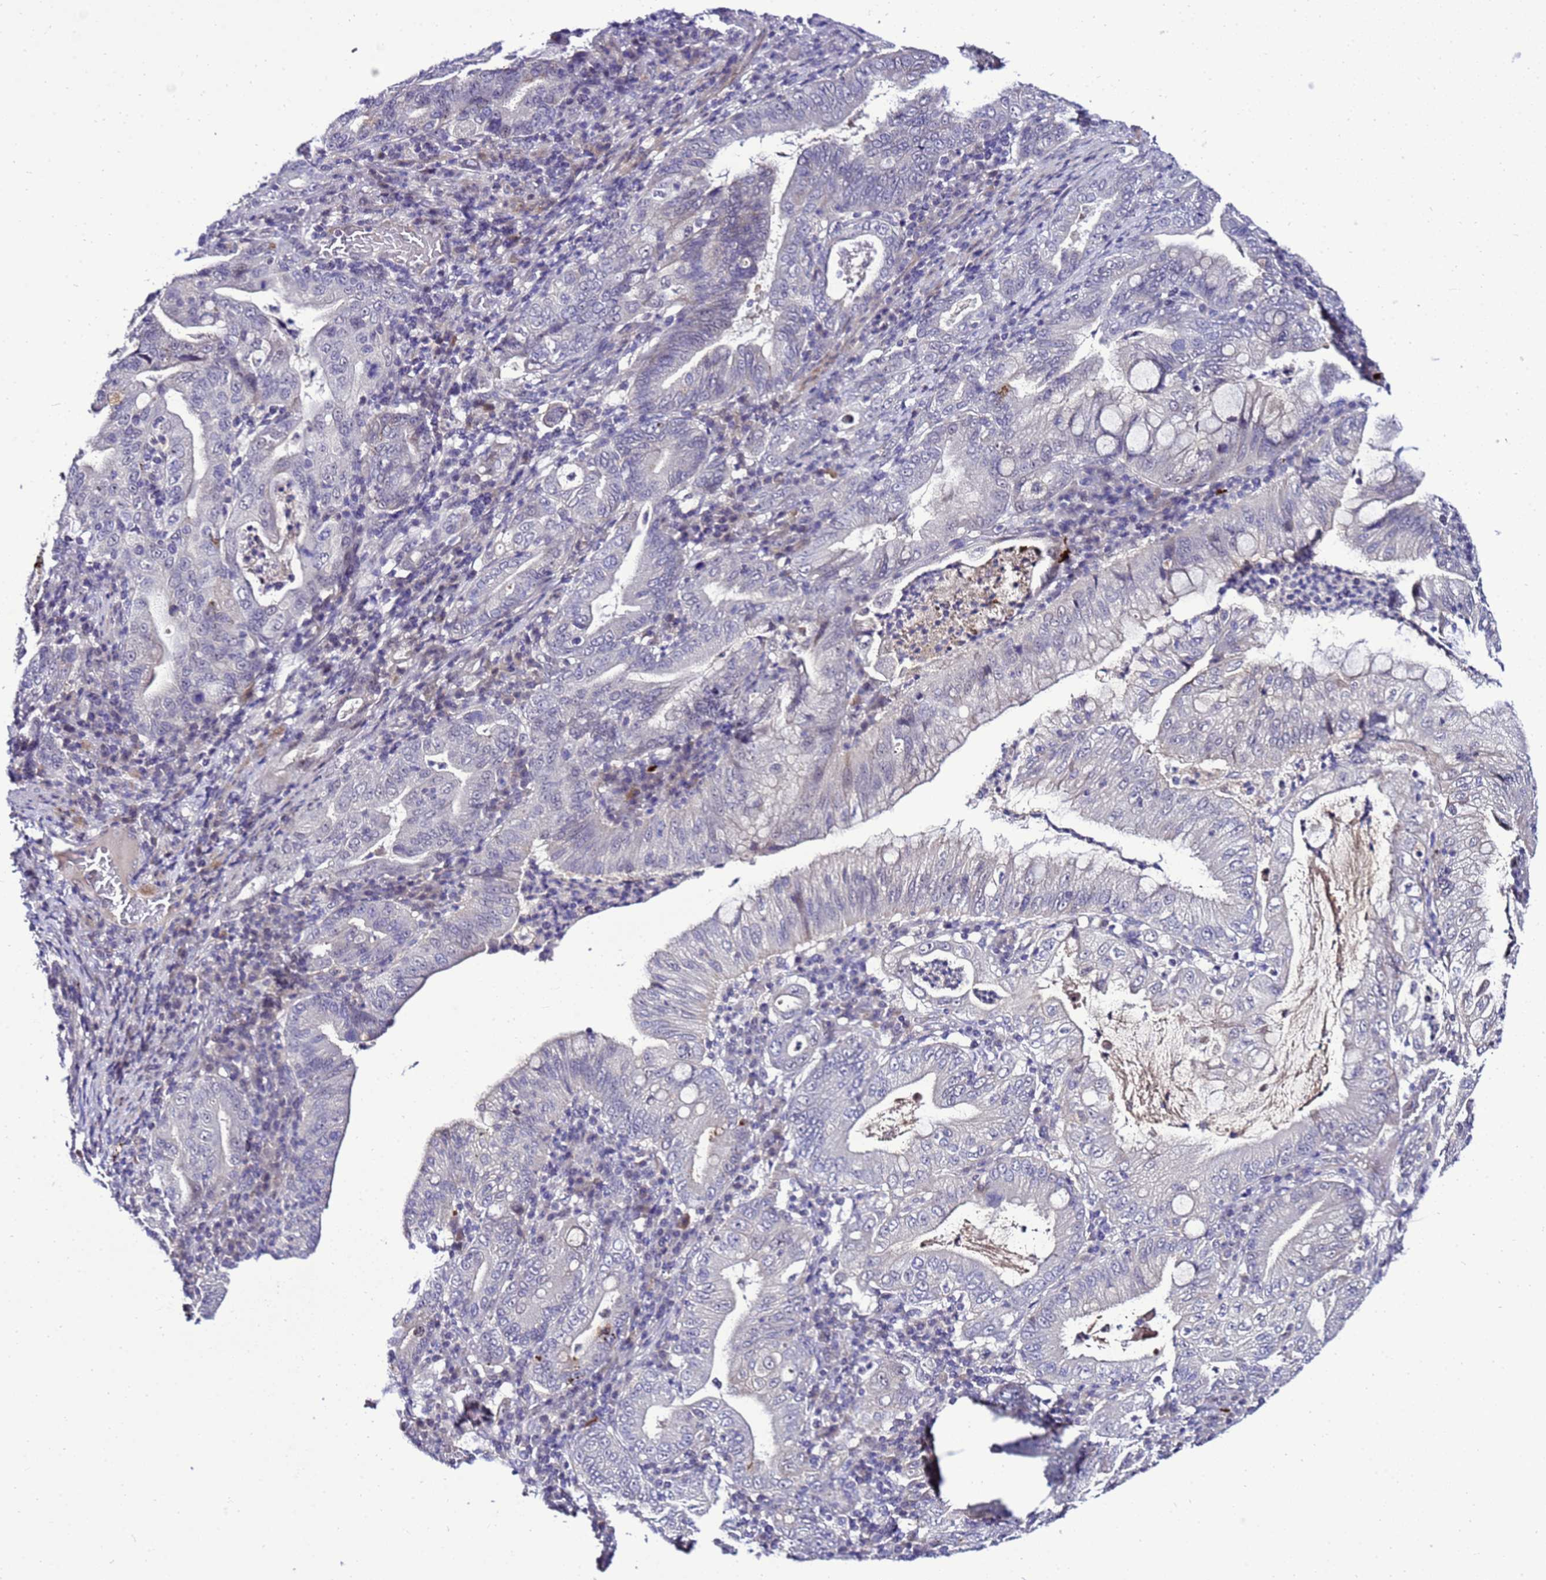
{"staining": {"intensity": "negative", "quantity": "none", "location": "none"}, "tissue": "stomach cancer", "cell_type": "Tumor cells", "image_type": "cancer", "snomed": [{"axis": "morphology", "description": "Normal tissue, NOS"}, {"axis": "morphology", "description": "Adenocarcinoma, NOS"}, {"axis": "topography", "description": "Esophagus"}, {"axis": "topography", "description": "Stomach, upper"}, {"axis": "topography", "description": "Peripheral nerve tissue"}], "caption": "This is an IHC histopathology image of stomach adenocarcinoma. There is no expression in tumor cells.", "gene": "C19orf47", "patient": {"sex": "male", "age": 62}}